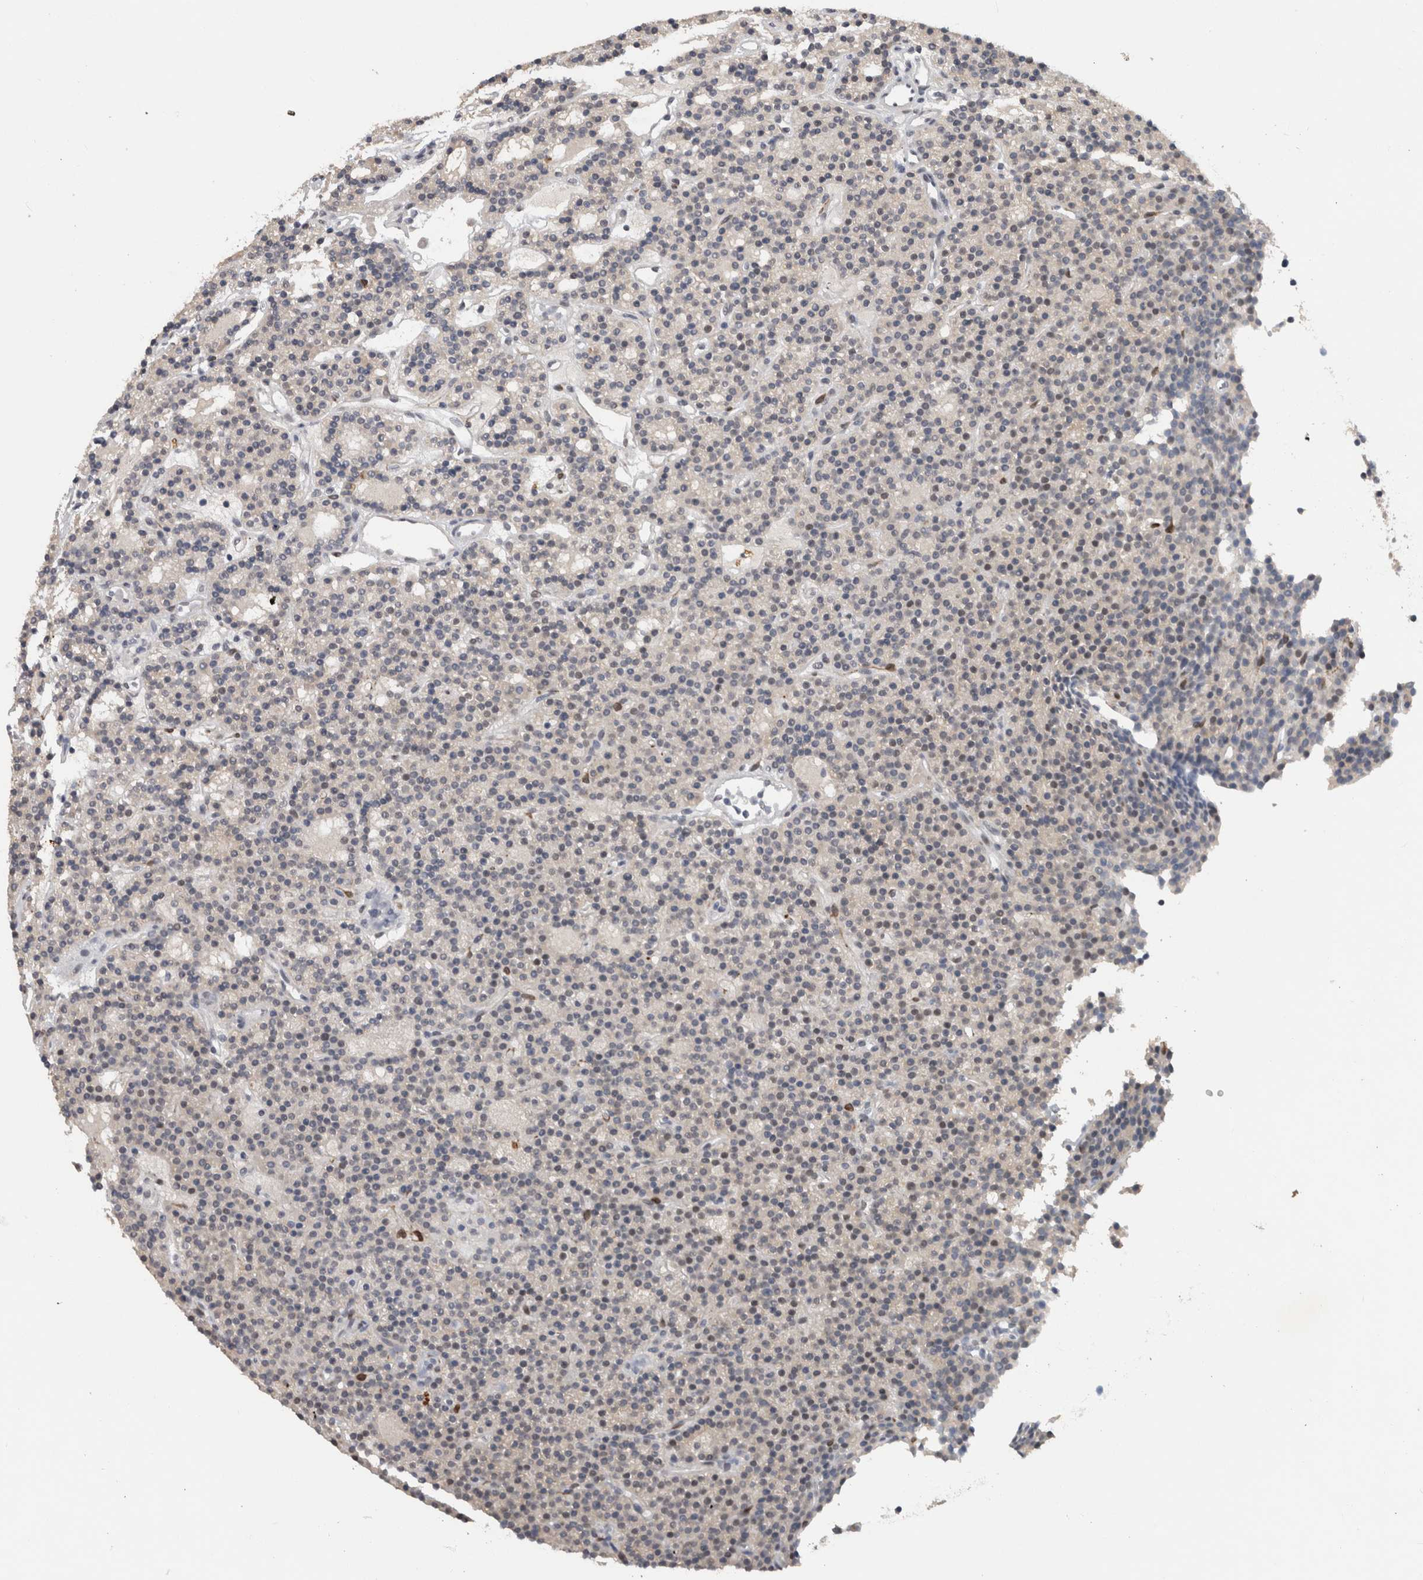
{"staining": {"intensity": "weak", "quantity": "<25%", "location": "nuclear"}, "tissue": "parathyroid gland", "cell_type": "Glandular cells", "image_type": "normal", "snomed": [{"axis": "morphology", "description": "Normal tissue, NOS"}, {"axis": "topography", "description": "Parathyroid gland"}], "caption": "A micrograph of parathyroid gland stained for a protein shows no brown staining in glandular cells. (Brightfield microscopy of DAB IHC at high magnification).", "gene": "PRXL2A", "patient": {"sex": "male", "age": 75}}